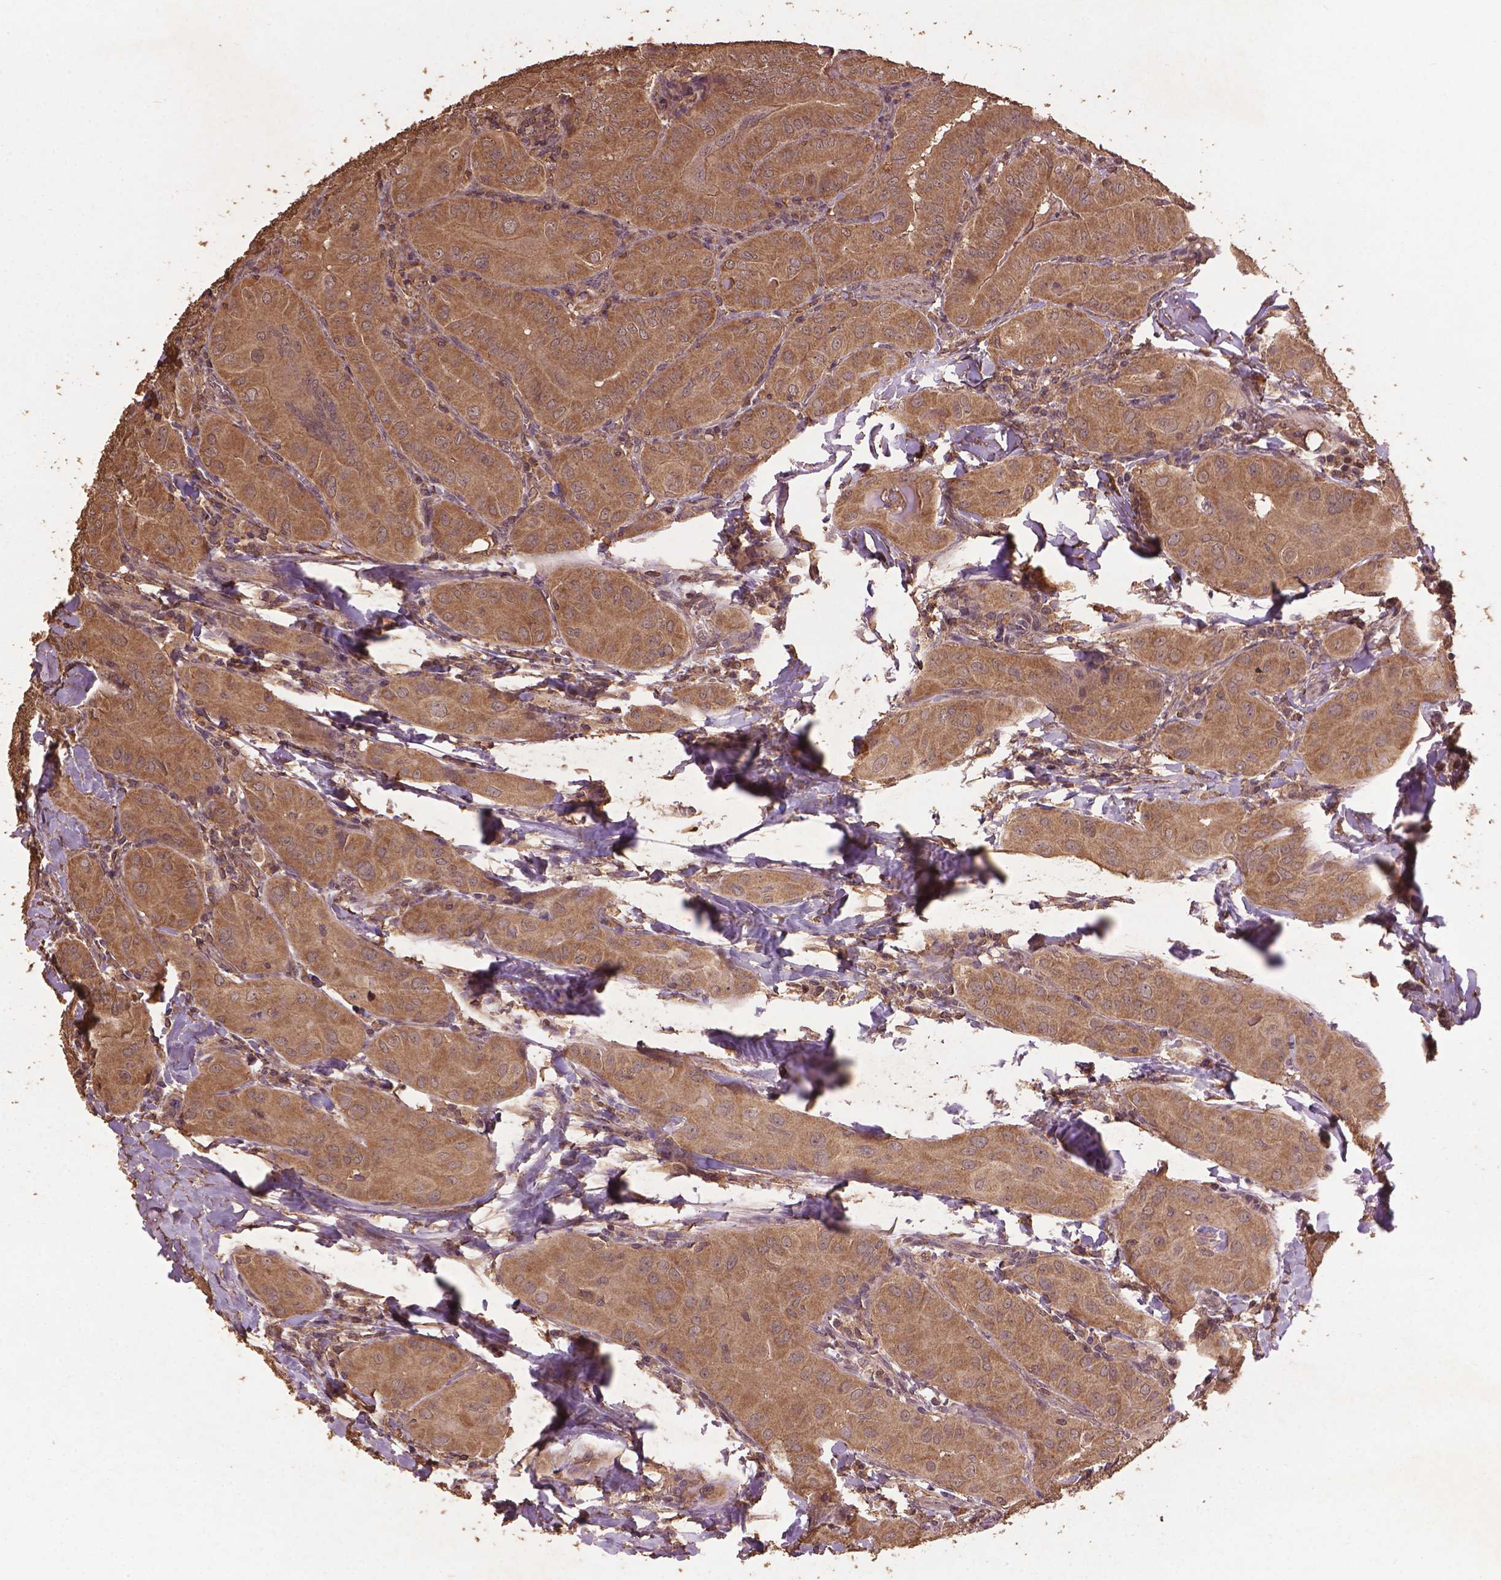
{"staining": {"intensity": "moderate", "quantity": ">75%", "location": "cytoplasmic/membranous"}, "tissue": "thyroid cancer", "cell_type": "Tumor cells", "image_type": "cancer", "snomed": [{"axis": "morphology", "description": "Papillary adenocarcinoma, NOS"}, {"axis": "topography", "description": "Thyroid gland"}], "caption": "Protein staining displays moderate cytoplasmic/membranous expression in approximately >75% of tumor cells in papillary adenocarcinoma (thyroid). (DAB (3,3'-diaminobenzidine) IHC, brown staining for protein, blue staining for nuclei).", "gene": "BABAM1", "patient": {"sex": "female", "age": 37}}